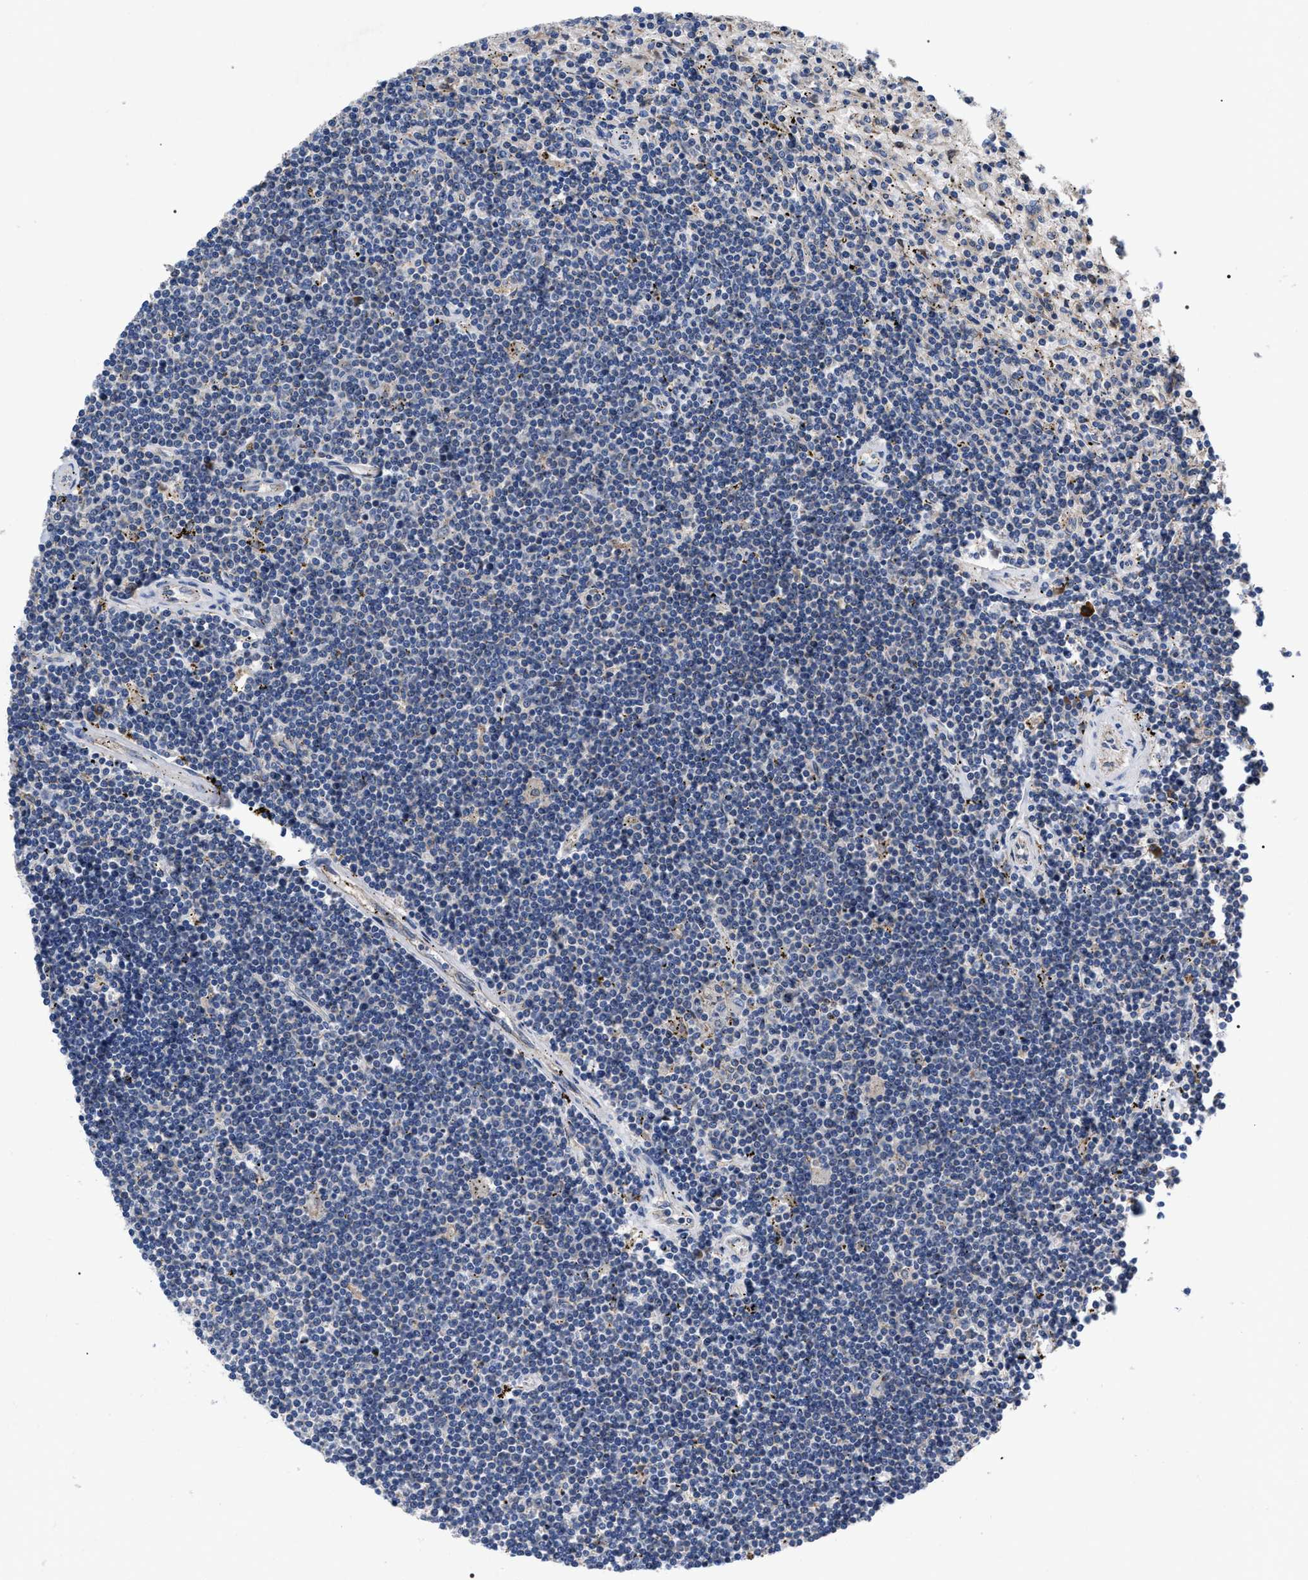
{"staining": {"intensity": "negative", "quantity": "none", "location": "none"}, "tissue": "lymphoma", "cell_type": "Tumor cells", "image_type": "cancer", "snomed": [{"axis": "morphology", "description": "Malignant lymphoma, non-Hodgkin's type, Low grade"}, {"axis": "topography", "description": "Spleen"}], "caption": "Human malignant lymphoma, non-Hodgkin's type (low-grade) stained for a protein using IHC reveals no positivity in tumor cells.", "gene": "MACC1", "patient": {"sex": "male", "age": 76}}